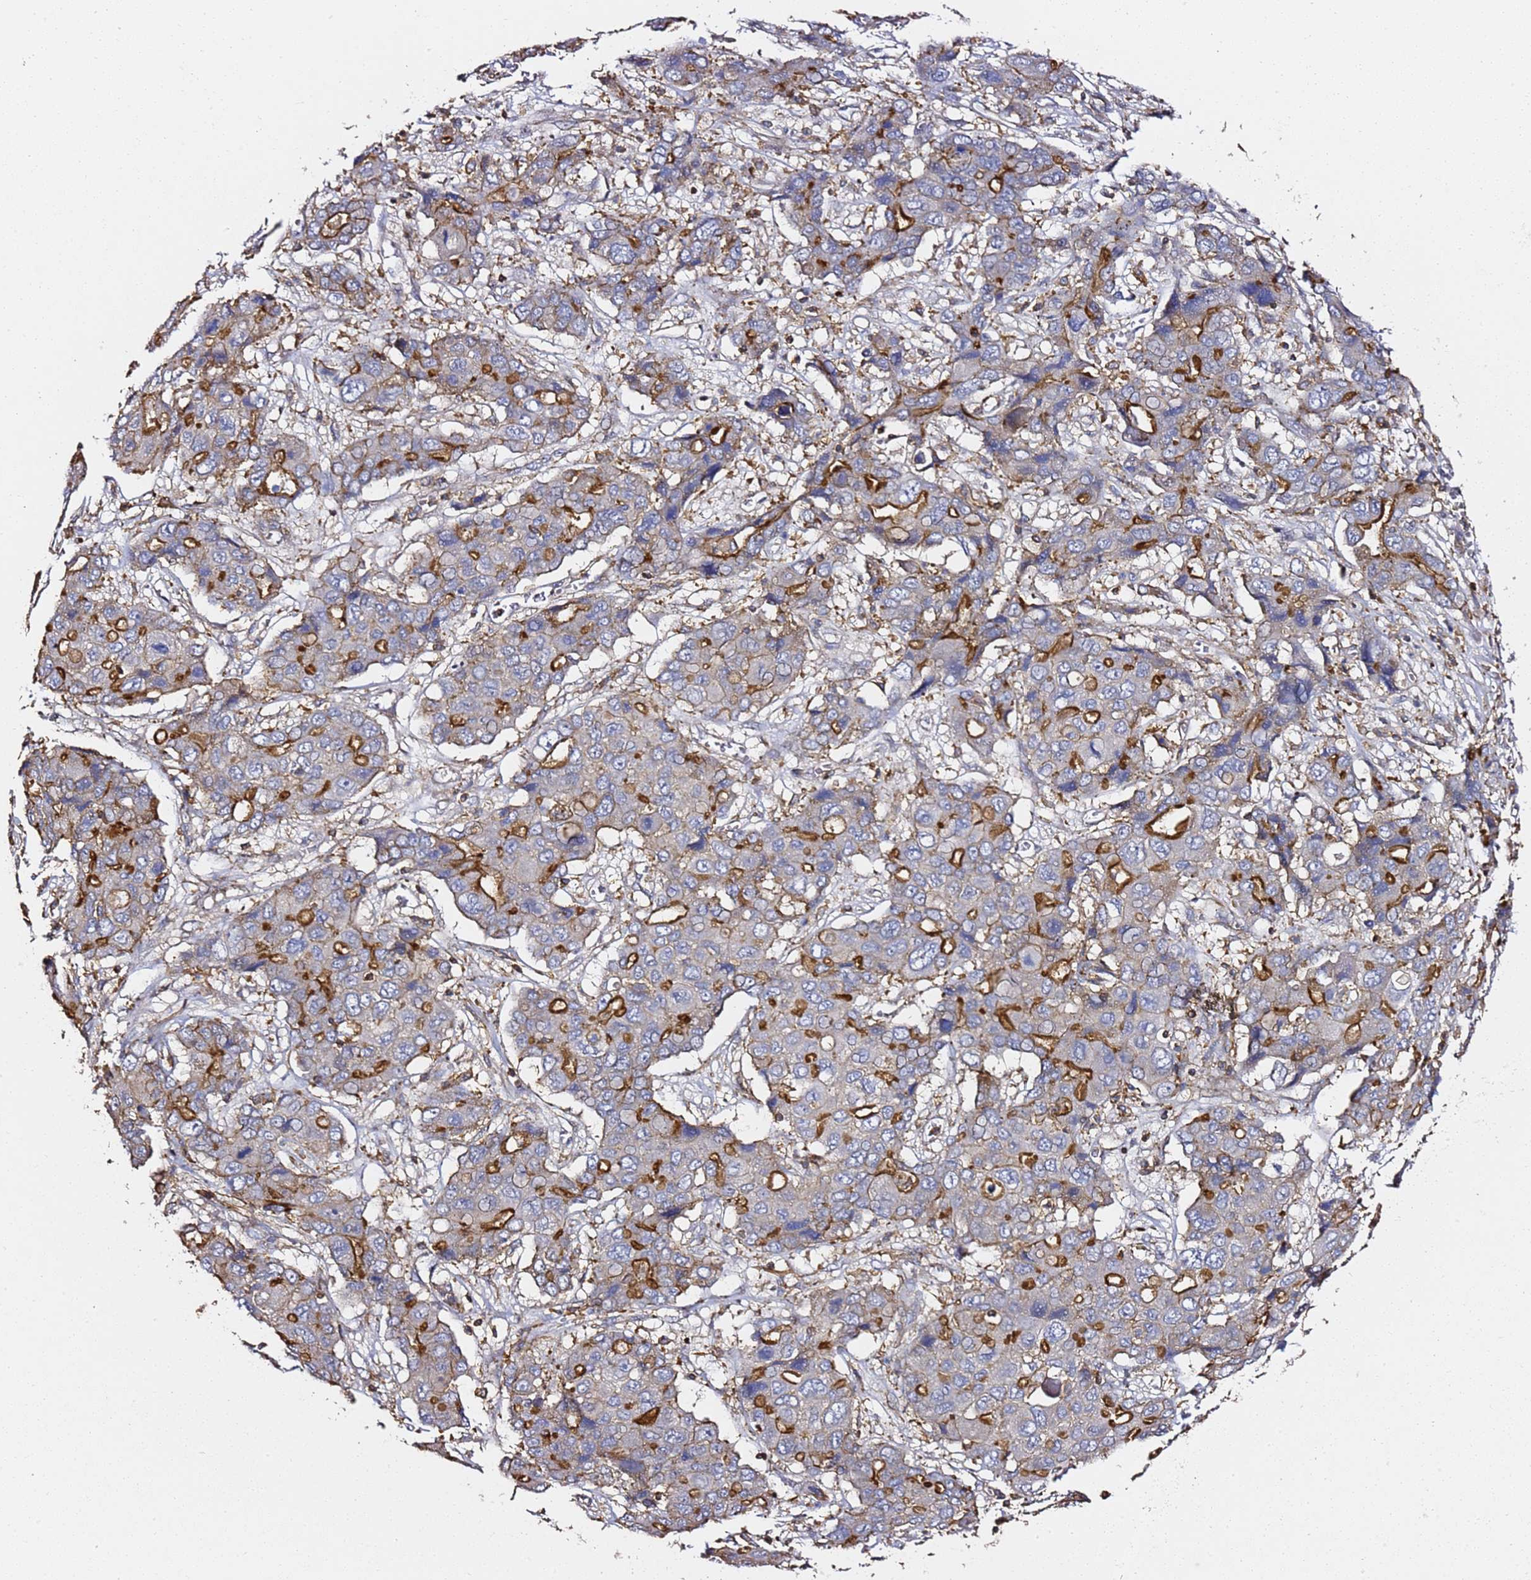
{"staining": {"intensity": "strong", "quantity": "25%-75%", "location": "cytoplasmic/membranous"}, "tissue": "liver cancer", "cell_type": "Tumor cells", "image_type": "cancer", "snomed": [{"axis": "morphology", "description": "Cholangiocarcinoma"}, {"axis": "topography", "description": "Liver"}], "caption": "The photomicrograph exhibits staining of liver cholangiocarcinoma, revealing strong cytoplasmic/membranous protein expression (brown color) within tumor cells.", "gene": "ZFP36L2", "patient": {"sex": "male", "age": 67}}